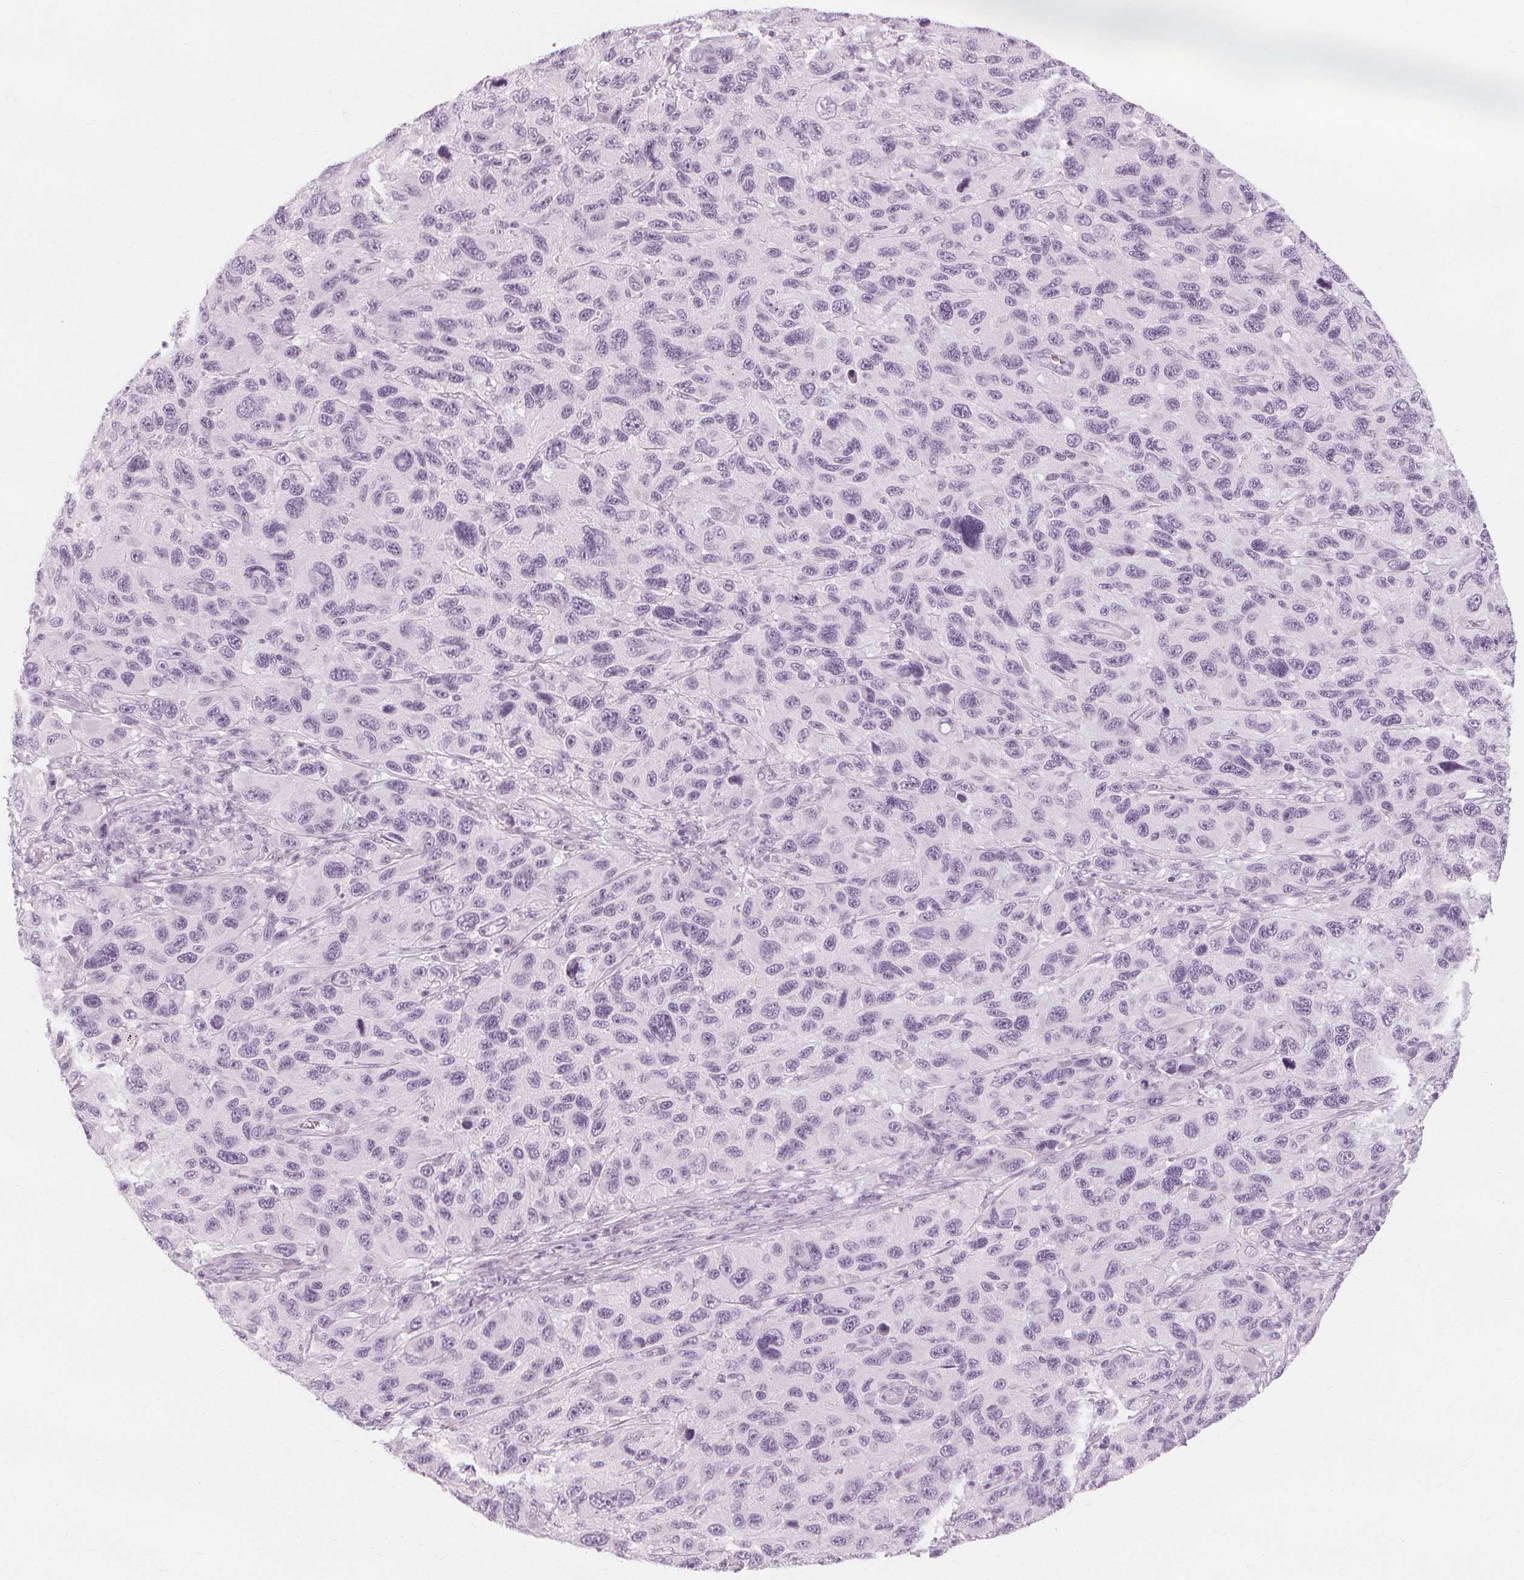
{"staining": {"intensity": "negative", "quantity": "none", "location": "none"}, "tissue": "melanoma", "cell_type": "Tumor cells", "image_type": "cancer", "snomed": [{"axis": "morphology", "description": "Malignant melanoma, NOS"}, {"axis": "topography", "description": "Skin"}], "caption": "An IHC photomicrograph of malignant melanoma is shown. There is no staining in tumor cells of malignant melanoma.", "gene": "TFF1", "patient": {"sex": "male", "age": 53}}